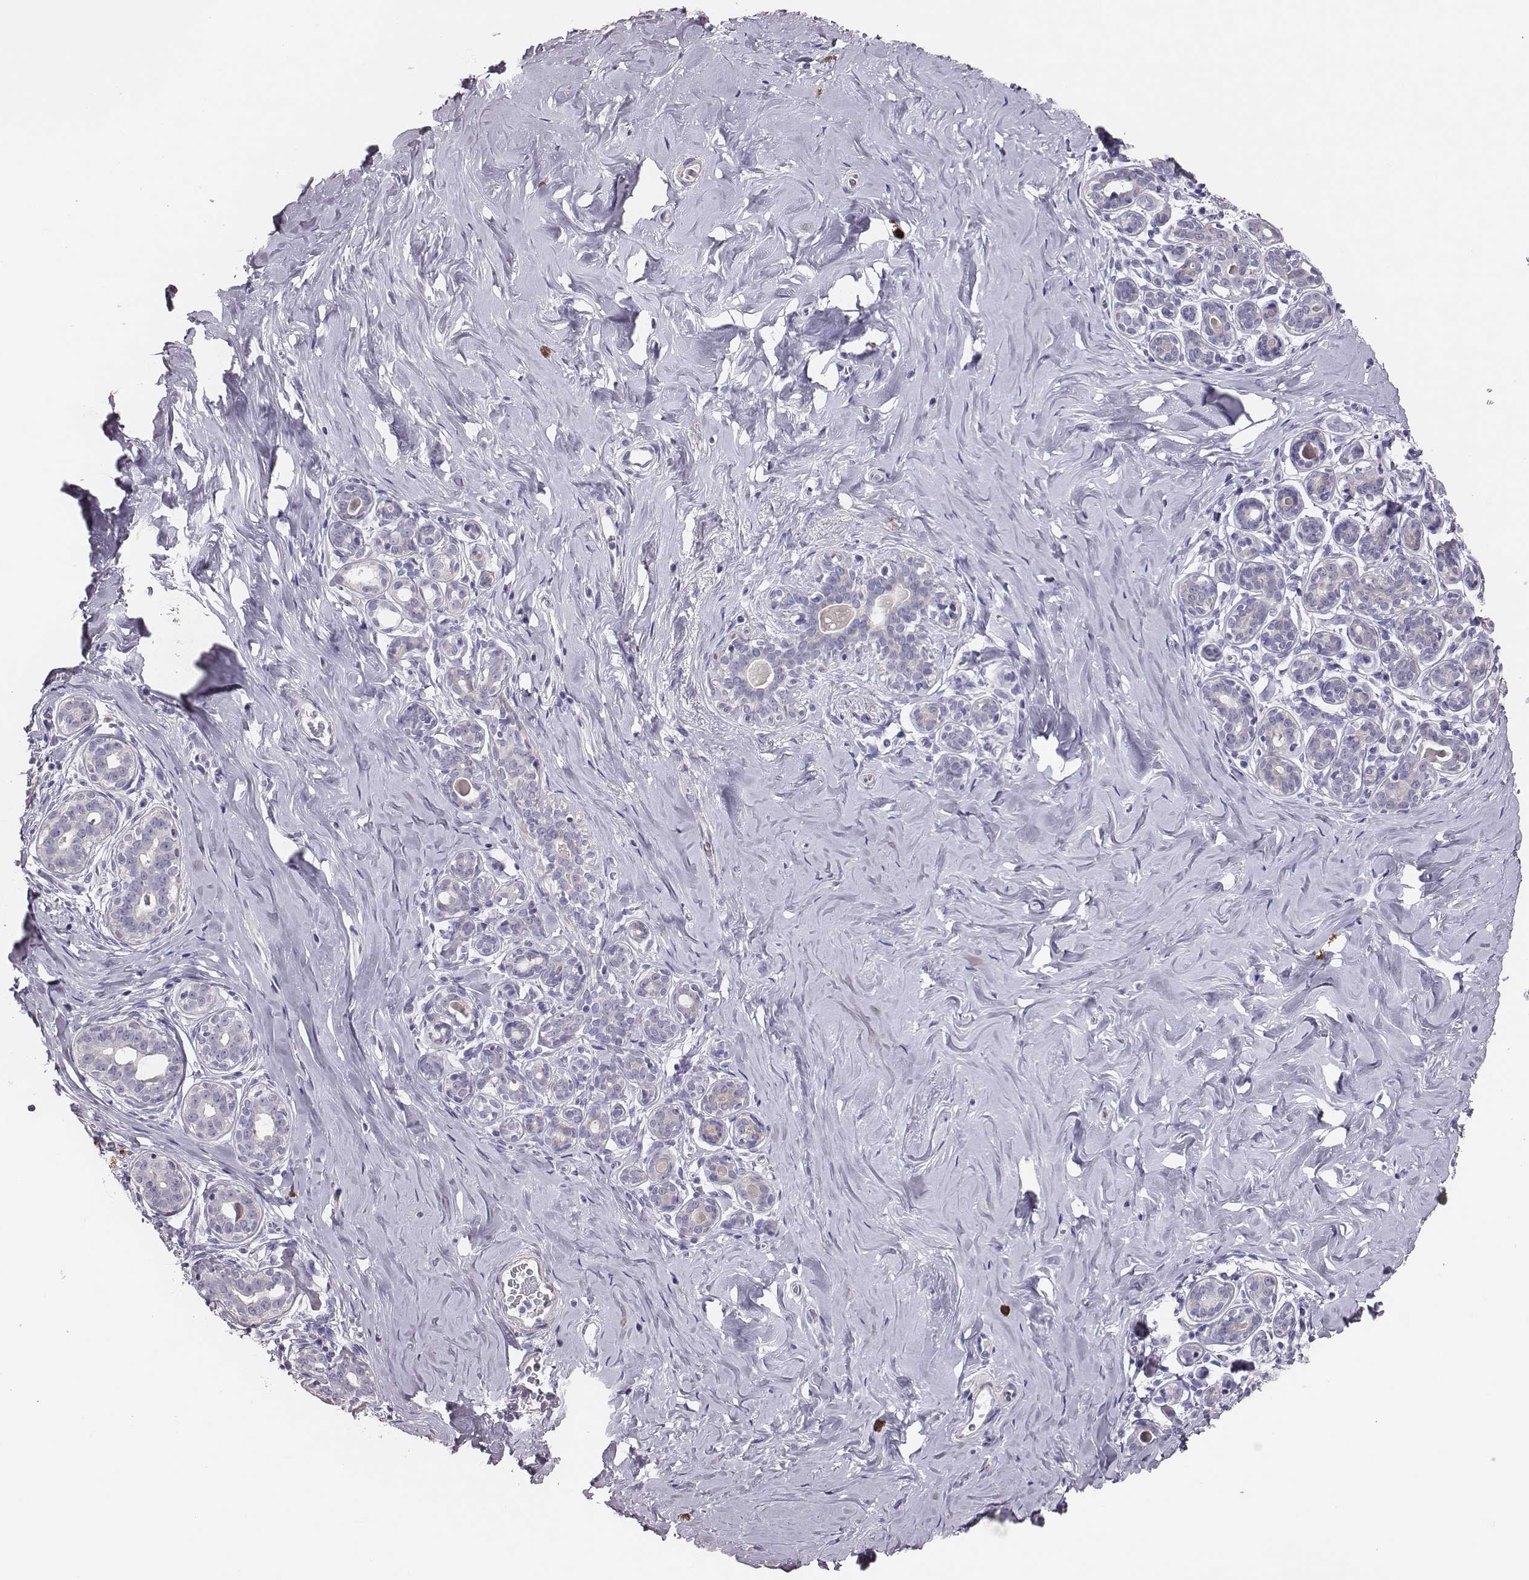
{"staining": {"intensity": "negative", "quantity": "none", "location": "none"}, "tissue": "breast", "cell_type": "Adipocytes", "image_type": "normal", "snomed": [{"axis": "morphology", "description": "Normal tissue, NOS"}, {"axis": "topography", "description": "Skin"}, {"axis": "topography", "description": "Breast"}], "caption": "The IHC image has no significant expression in adipocytes of breast.", "gene": "P2RY10", "patient": {"sex": "female", "age": 43}}